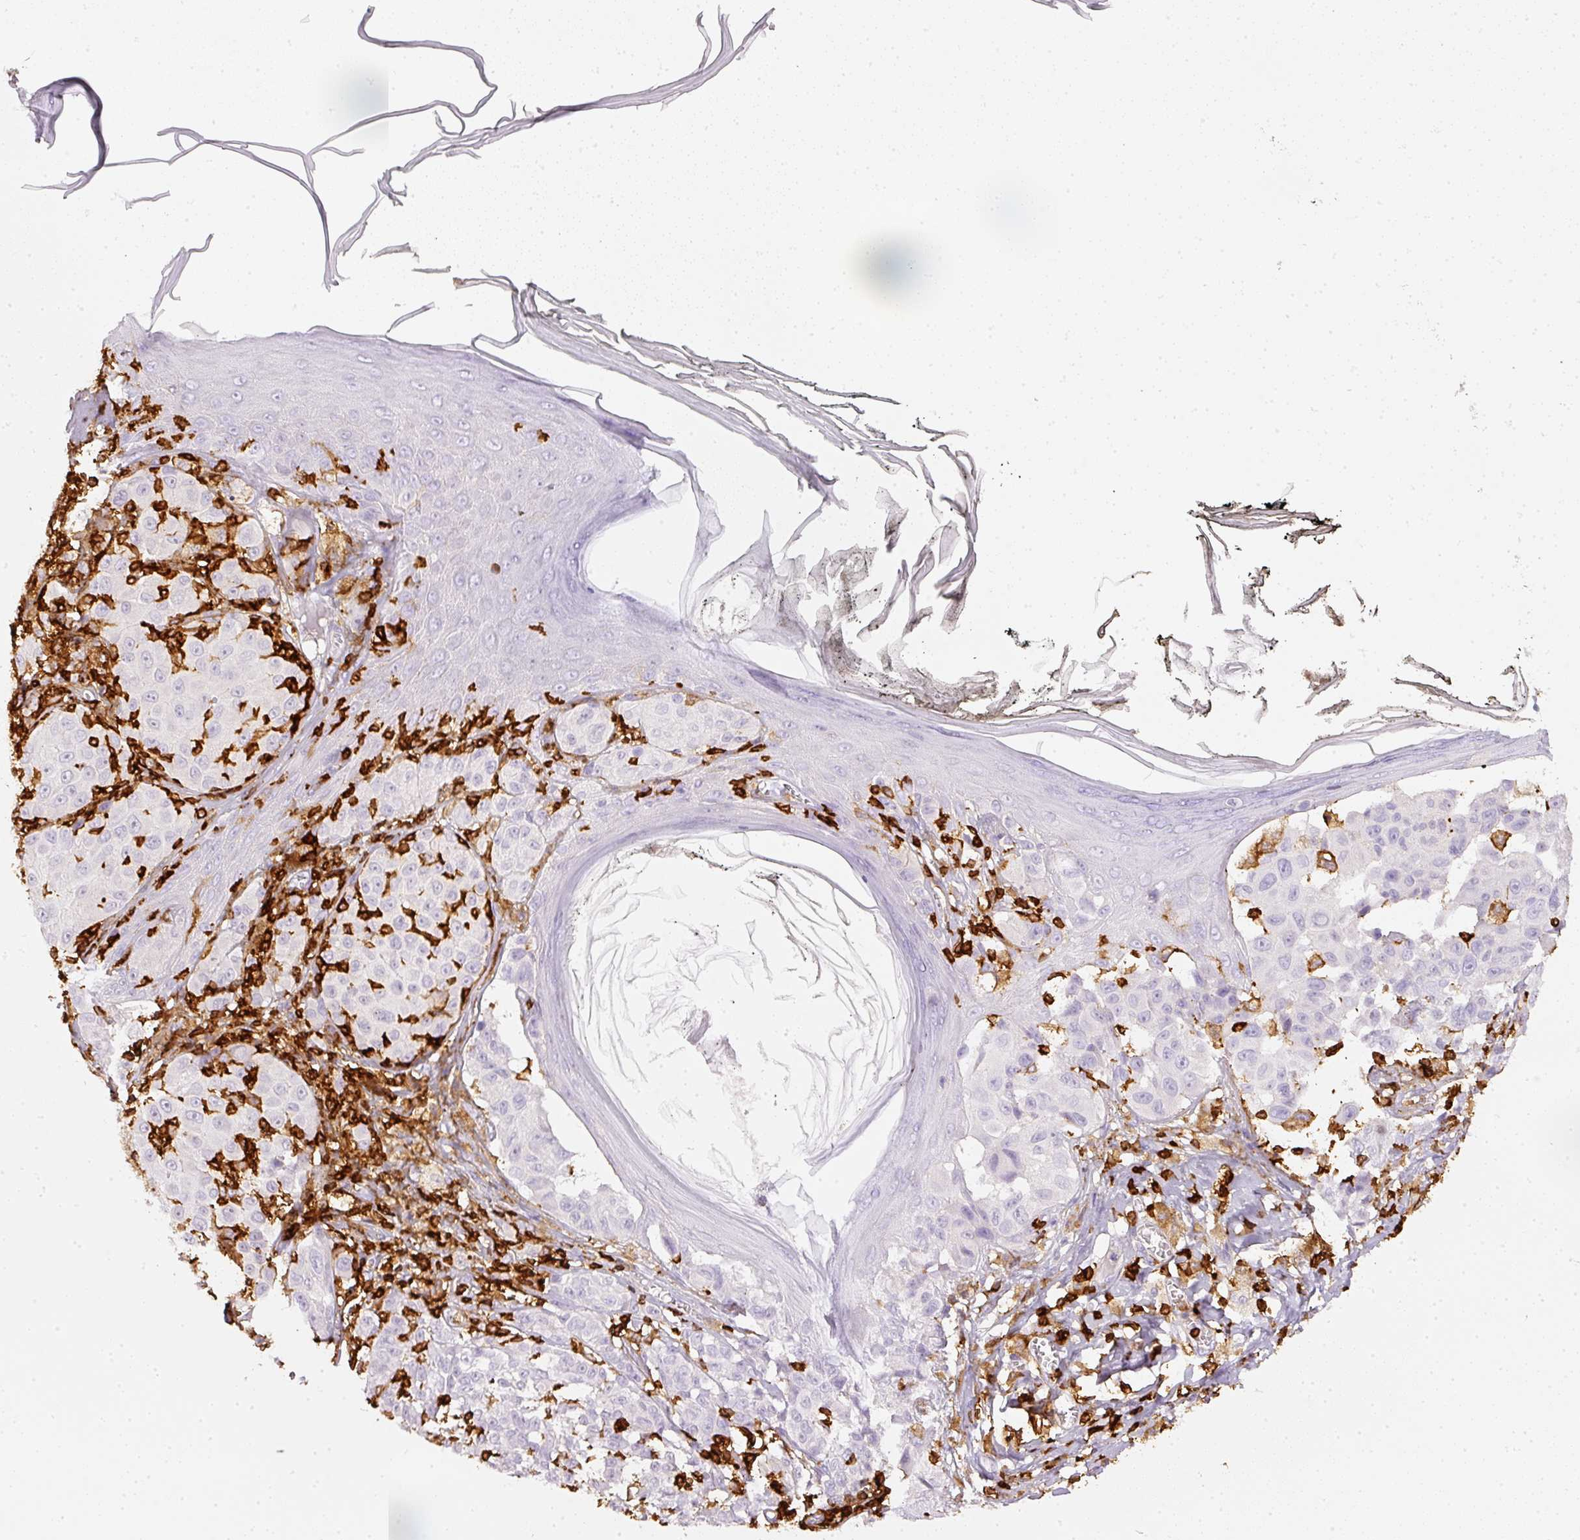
{"staining": {"intensity": "negative", "quantity": "none", "location": "none"}, "tissue": "melanoma", "cell_type": "Tumor cells", "image_type": "cancer", "snomed": [{"axis": "morphology", "description": "Malignant melanoma, NOS"}, {"axis": "topography", "description": "Skin"}], "caption": "There is no significant expression in tumor cells of melanoma.", "gene": "EVL", "patient": {"sex": "female", "age": 43}}